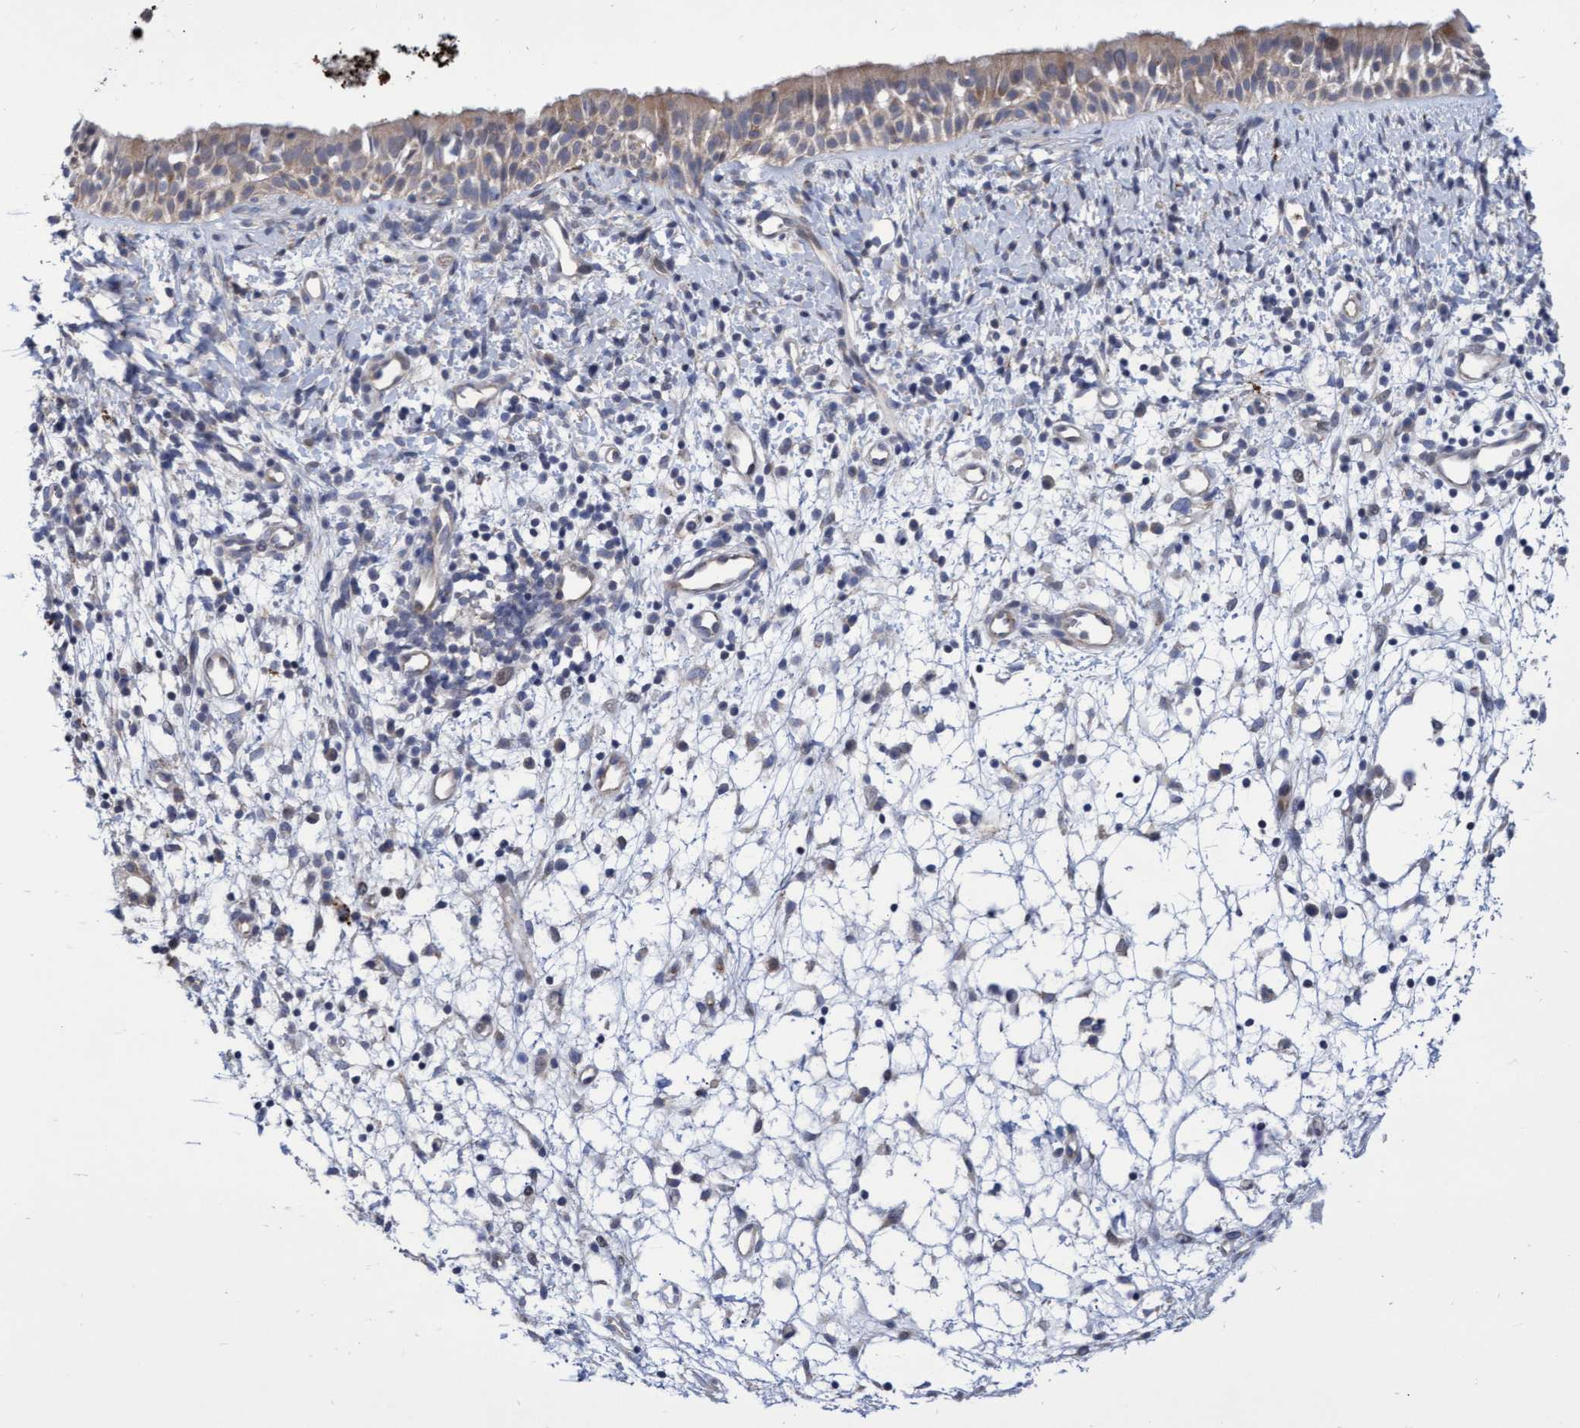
{"staining": {"intensity": "weak", "quantity": ">75%", "location": "cytoplasmic/membranous"}, "tissue": "nasopharynx", "cell_type": "Respiratory epithelial cells", "image_type": "normal", "snomed": [{"axis": "morphology", "description": "Normal tissue, NOS"}, {"axis": "topography", "description": "Nasopharynx"}], "caption": "Protein analysis of normal nasopharynx demonstrates weak cytoplasmic/membranous staining in about >75% of respiratory epithelial cells. (DAB IHC, brown staining for protein, blue staining for nuclei).", "gene": "ABCF2", "patient": {"sex": "male", "age": 22}}